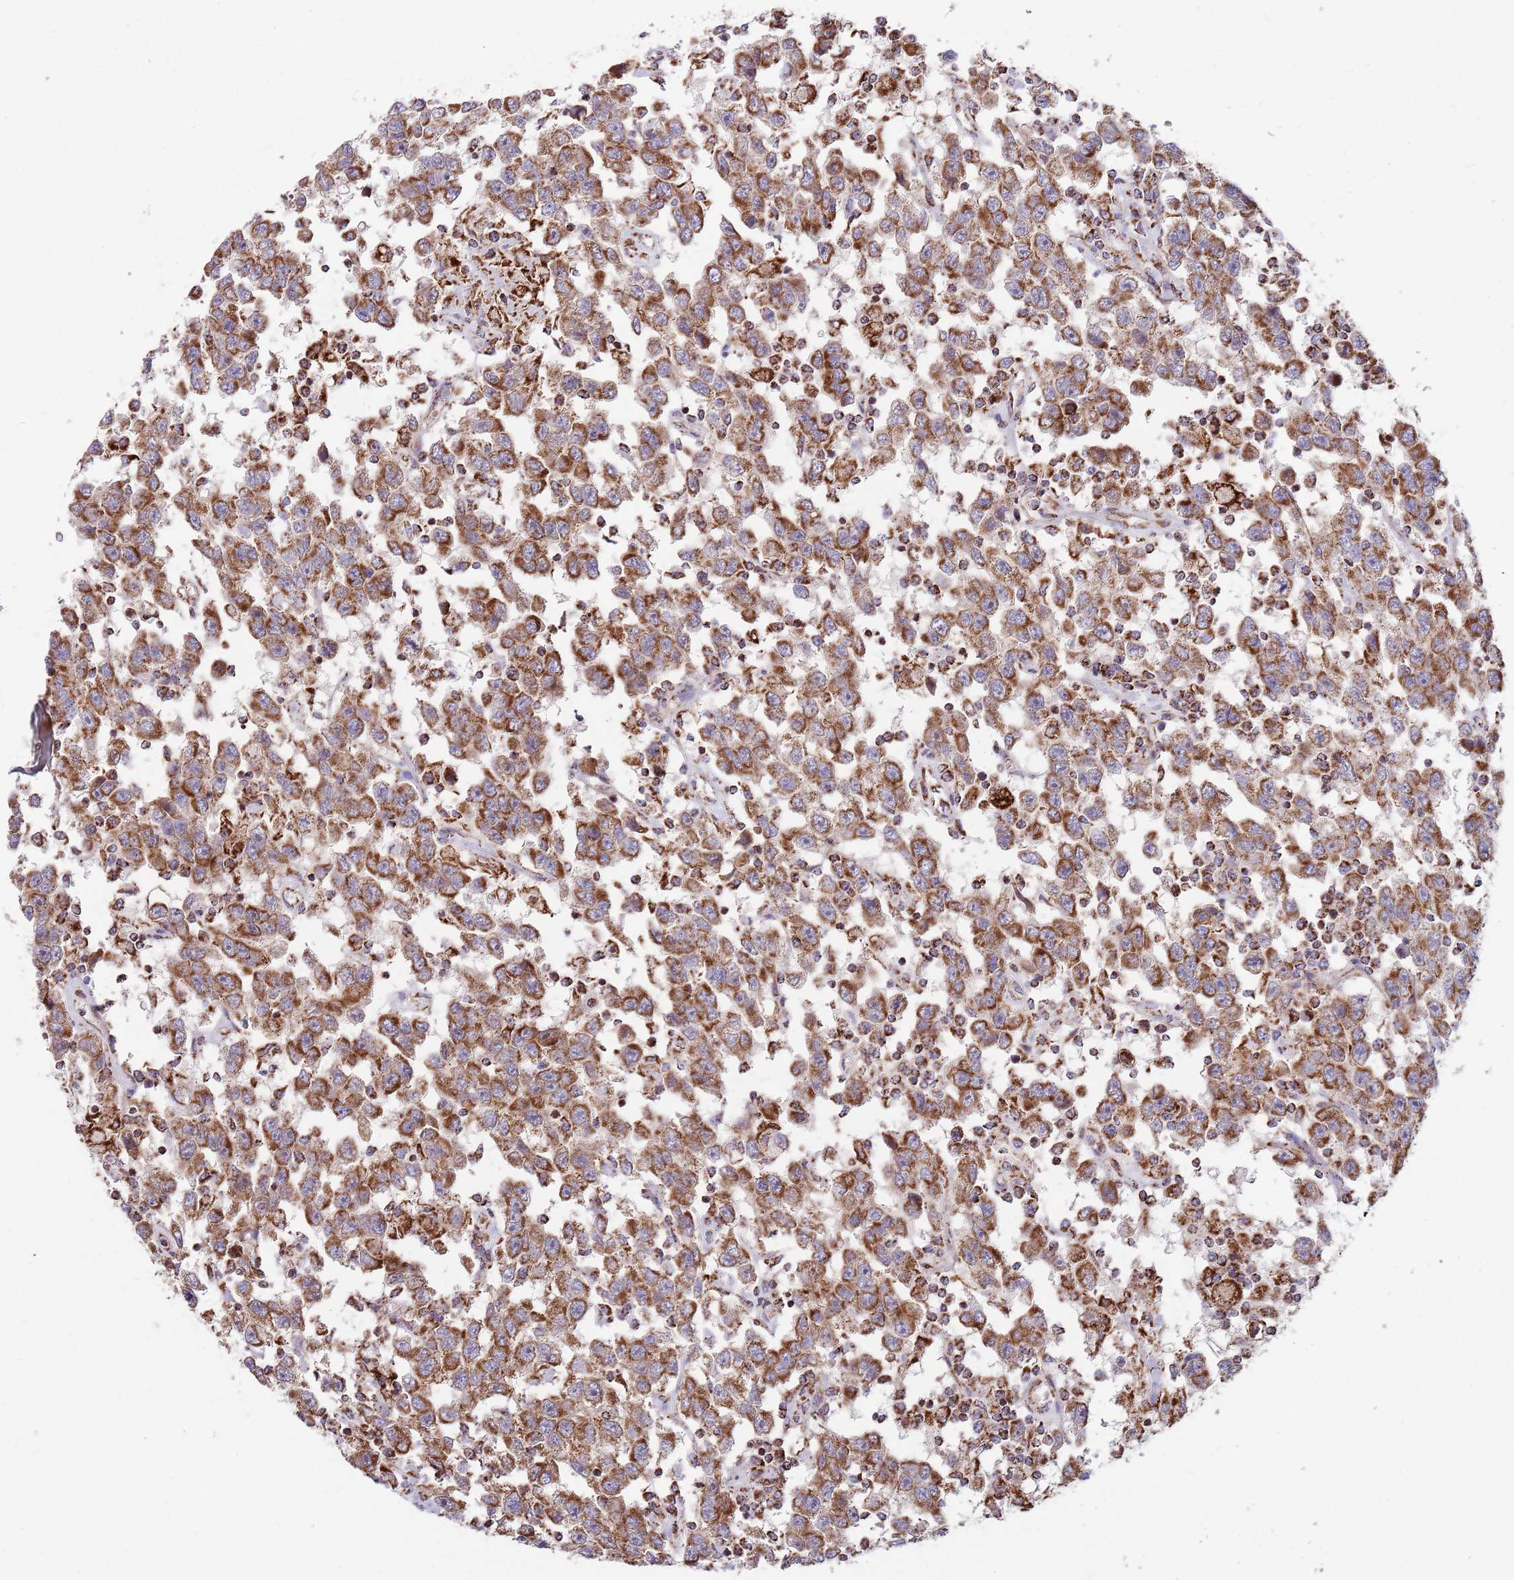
{"staining": {"intensity": "strong", "quantity": ">75%", "location": "cytoplasmic/membranous"}, "tissue": "testis cancer", "cell_type": "Tumor cells", "image_type": "cancer", "snomed": [{"axis": "morphology", "description": "Seminoma, NOS"}, {"axis": "topography", "description": "Testis"}], "caption": "IHC of testis seminoma shows high levels of strong cytoplasmic/membranous positivity in about >75% of tumor cells. (DAB (3,3'-diaminobenzidine) IHC with brightfield microscopy, high magnification).", "gene": "ATP5PD", "patient": {"sex": "male", "age": 41}}